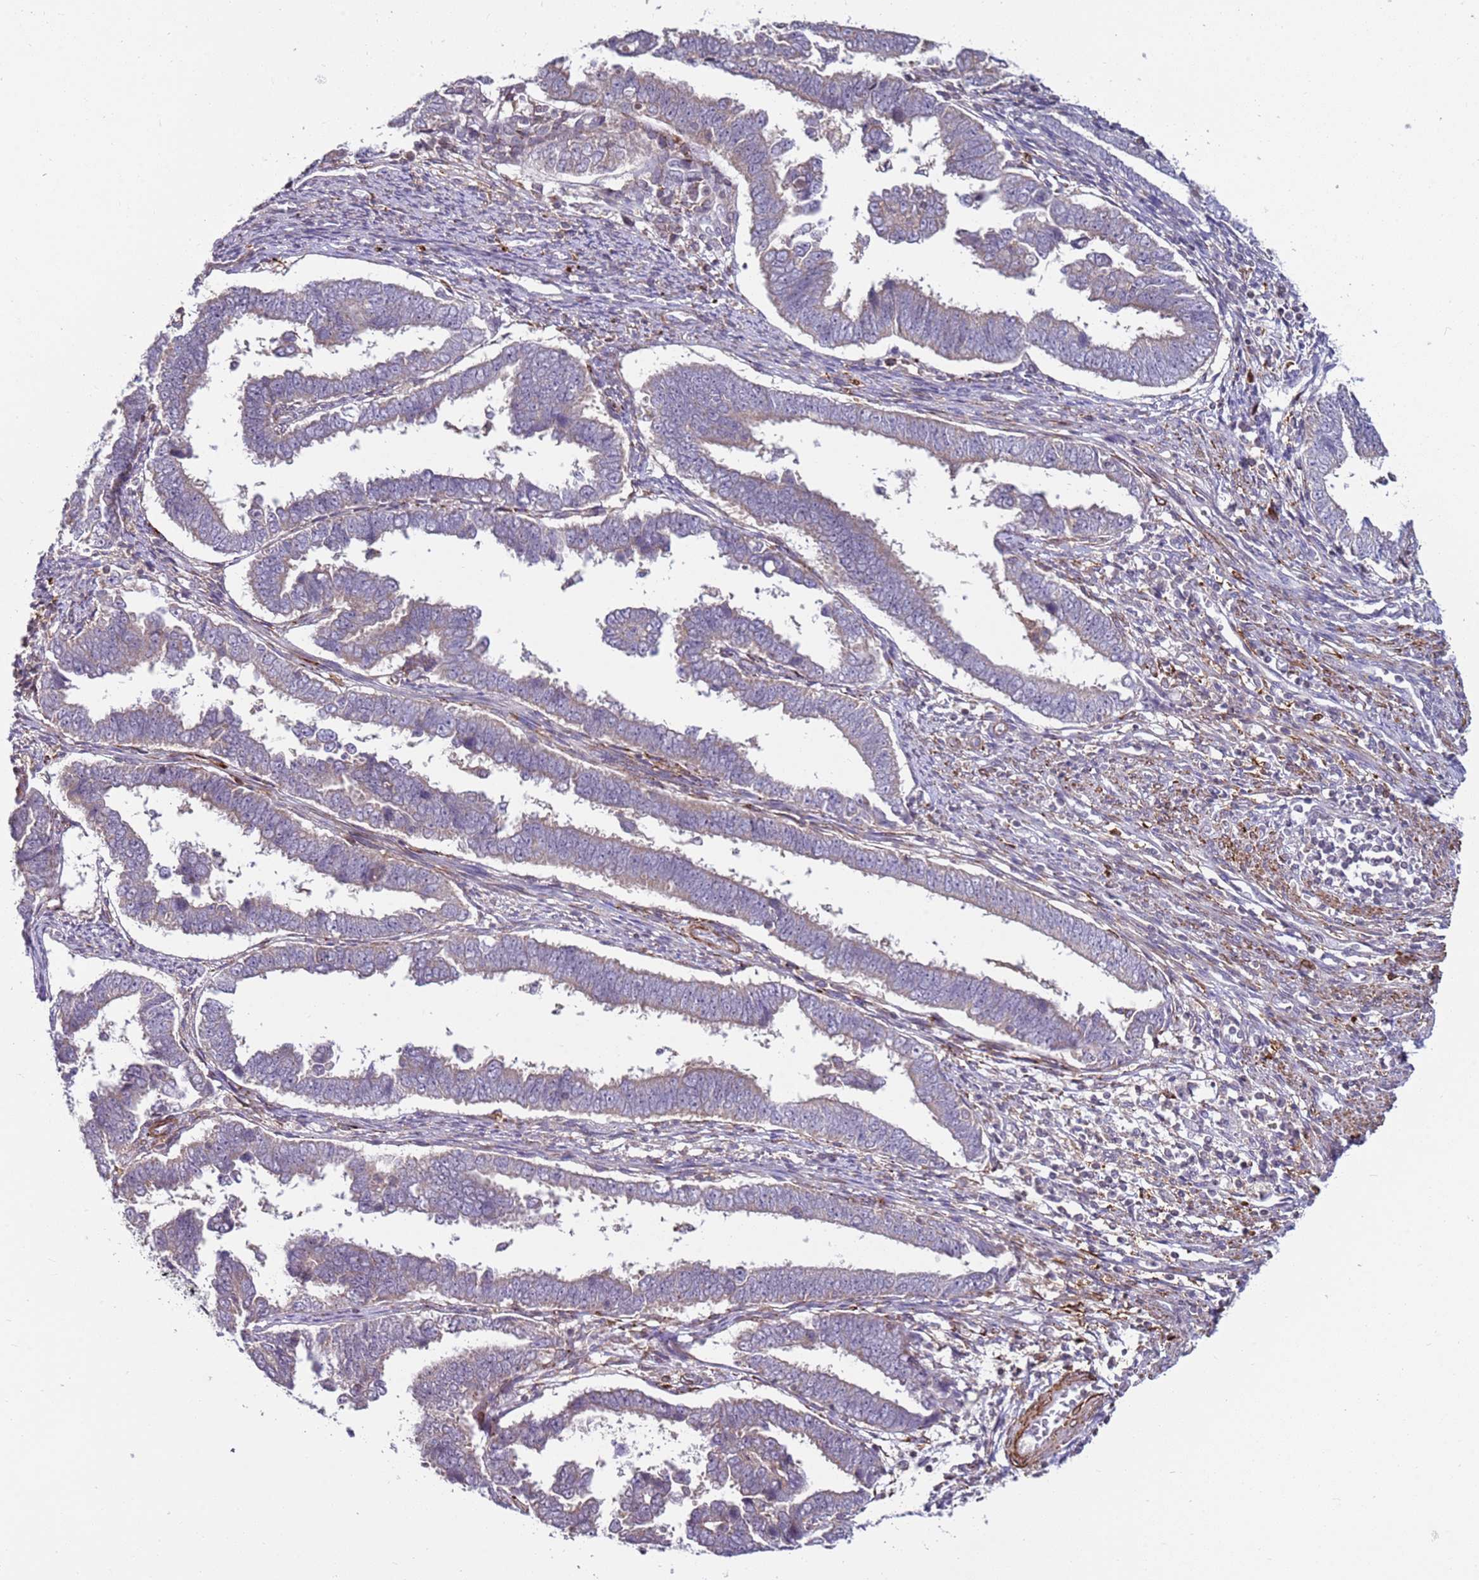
{"staining": {"intensity": "negative", "quantity": "none", "location": "none"}, "tissue": "endometrial cancer", "cell_type": "Tumor cells", "image_type": "cancer", "snomed": [{"axis": "morphology", "description": "Adenocarcinoma, NOS"}, {"axis": "topography", "description": "Endometrium"}], "caption": "Immunohistochemistry of endometrial cancer (adenocarcinoma) shows no staining in tumor cells. (Immunohistochemistry, brightfield microscopy, high magnification).", "gene": "SNAPC4", "patient": {"sex": "female", "age": 75}}